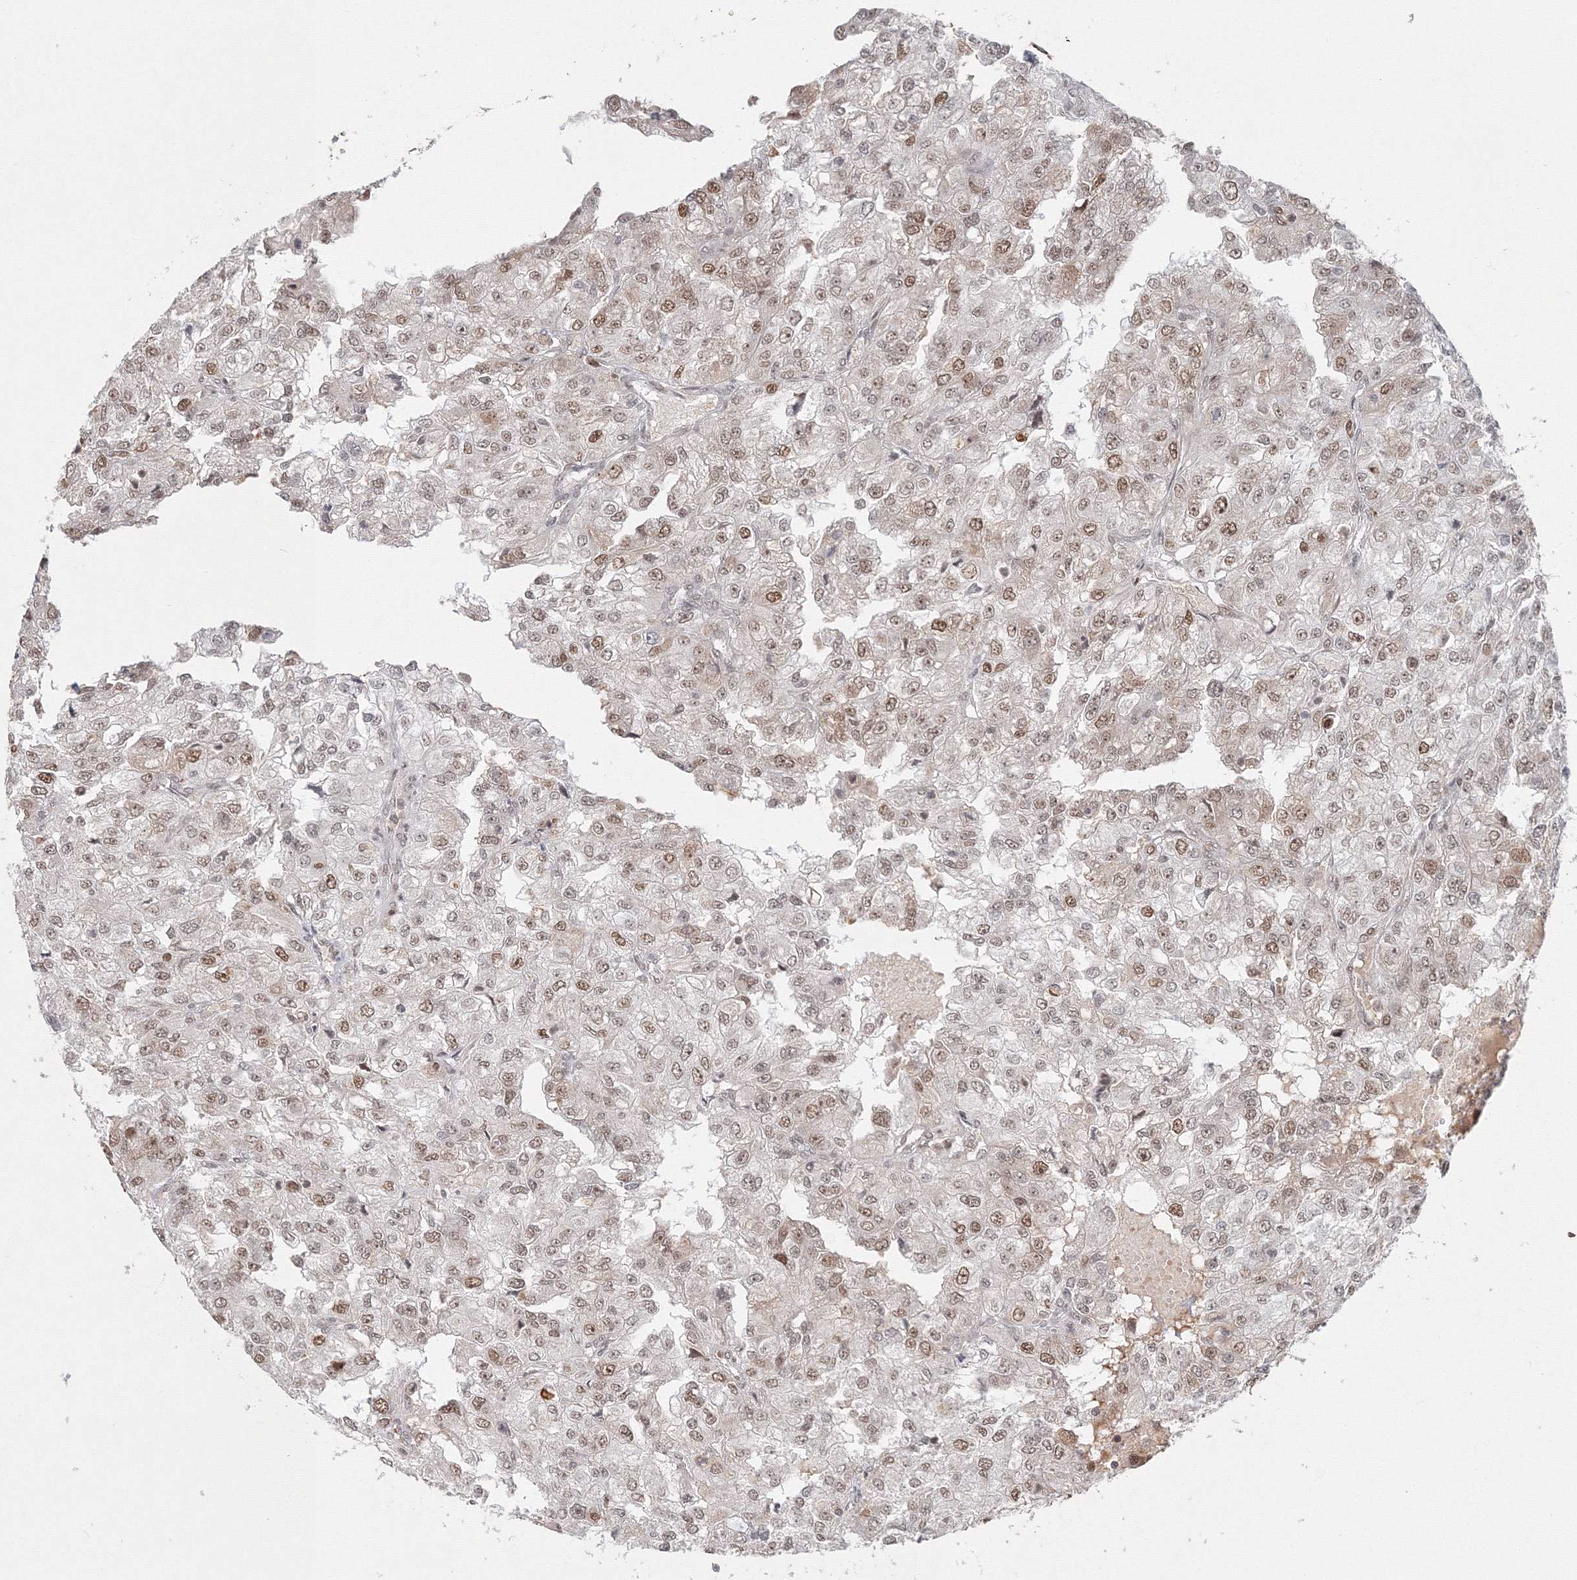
{"staining": {"intensity": "moderate", "quantity": "25%-75%", "location": "nuclear"}, "tissue": "renal cancer", "cell_type": "Tumor cells", "image_type": "cancer", "snomed": [{"axis": "morphology", "description": "Adenocarcinoma, NOS"}, {"axis": "topography", "description": "Kidney"}], "caption": "About 25%-75% of tumor cells in renal cancer (adenocarcinoma) show moderate nuclear protein positivity as visualized by brown immunohistochemical staining.", "gene": "IWS1", "patient": {"sex": "female", "age": 54}}